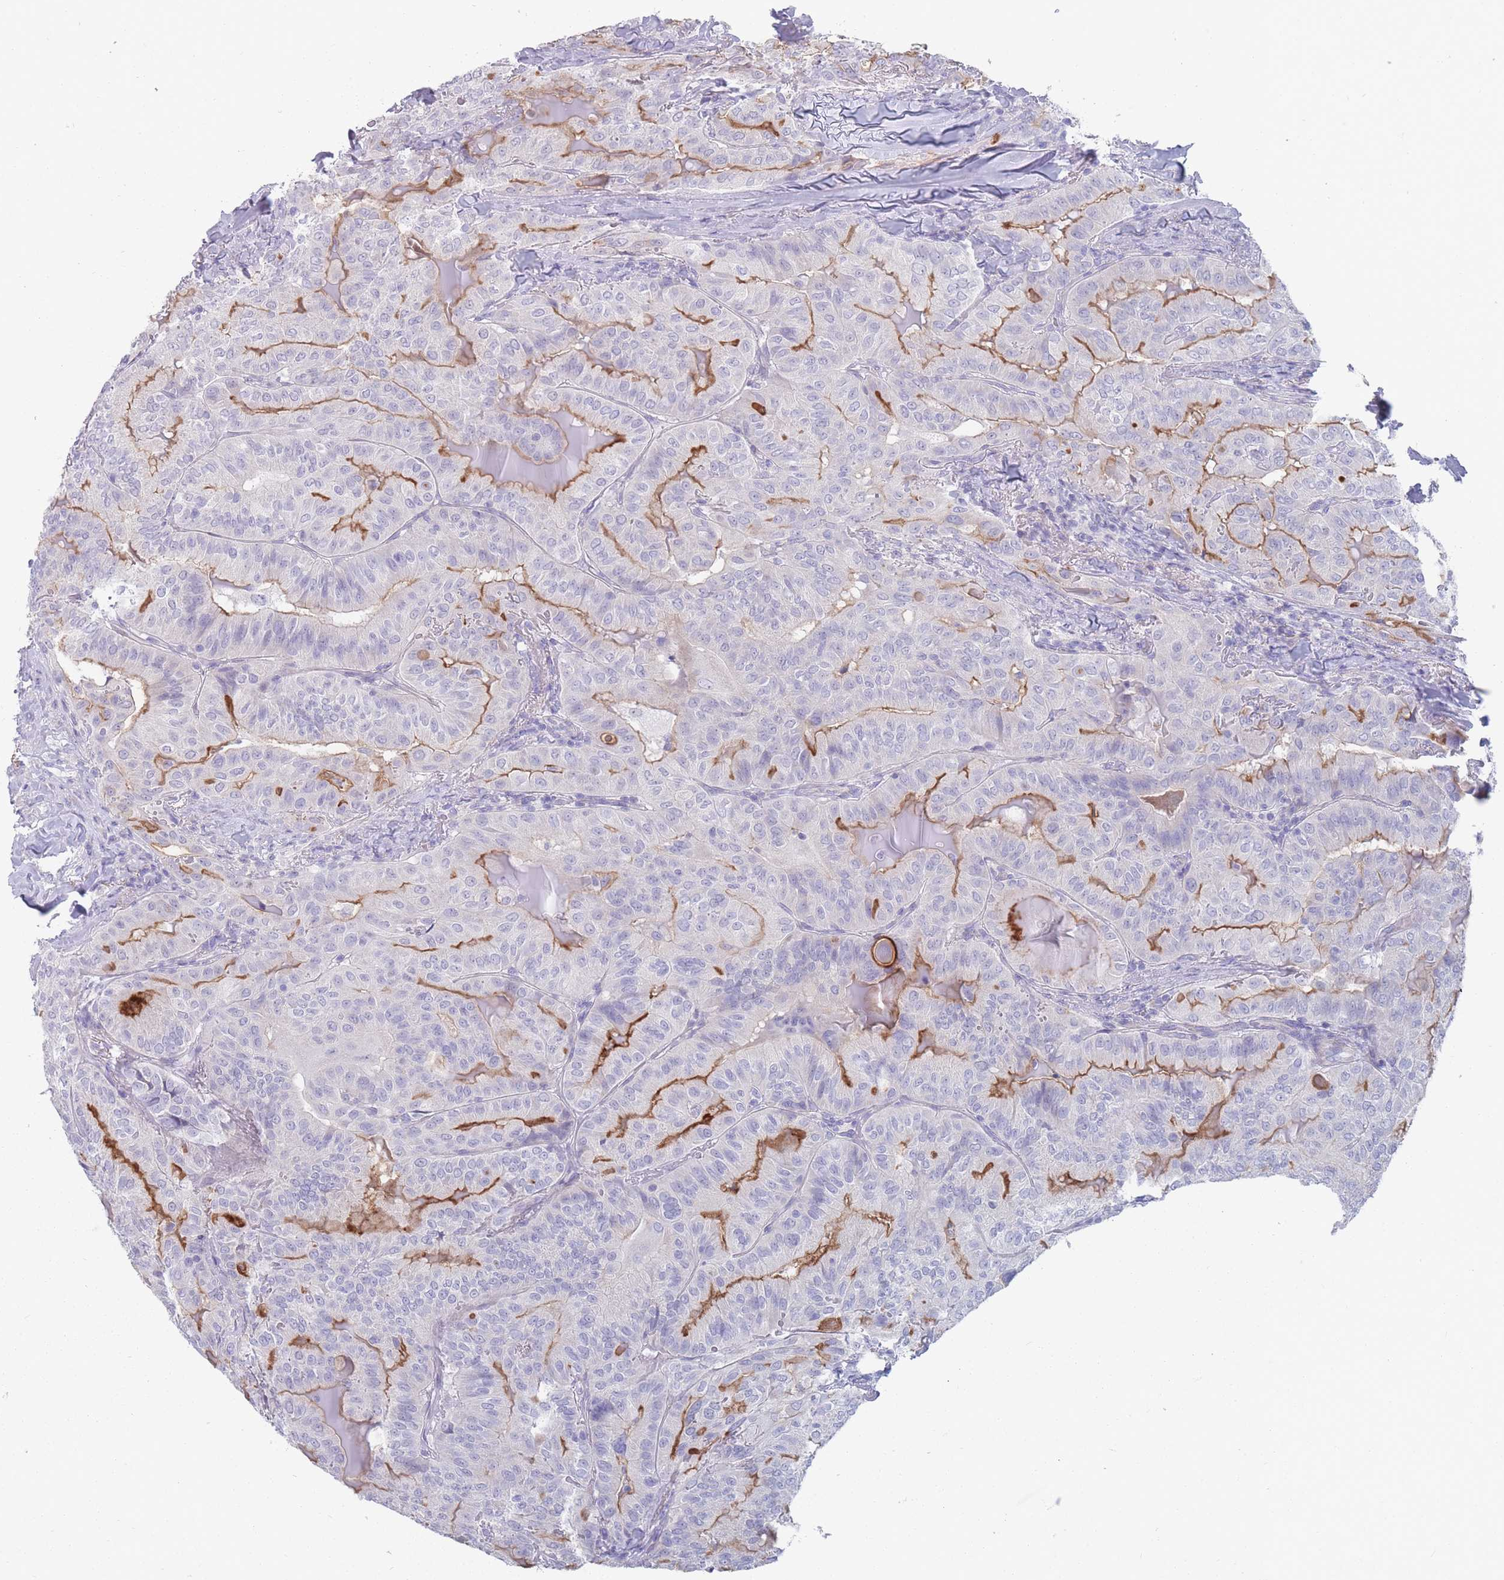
{"staining": {"intensity": "moderate", "quantity": "<25%", "location": "cytoplasmic/membranous"}, "tissue": "thyroid cancer", "cell_type": "Tumor cells", "image_type": "cancer", "snomed": [{"axis": "morphology", "description": "Papillary adenocarcinoma, NOS"}, {"axis": "topography", "description": "Thyroid gland"}], "caption": "Immunohistochemical staining of thyroid papillary adenocarcinoma shows low levels of moderate cytoplasmic/membranous protein staining in approximately <25% of tumor cells.", "gene": "PIGU", "patient": {"sex": "female", "age": 68}}